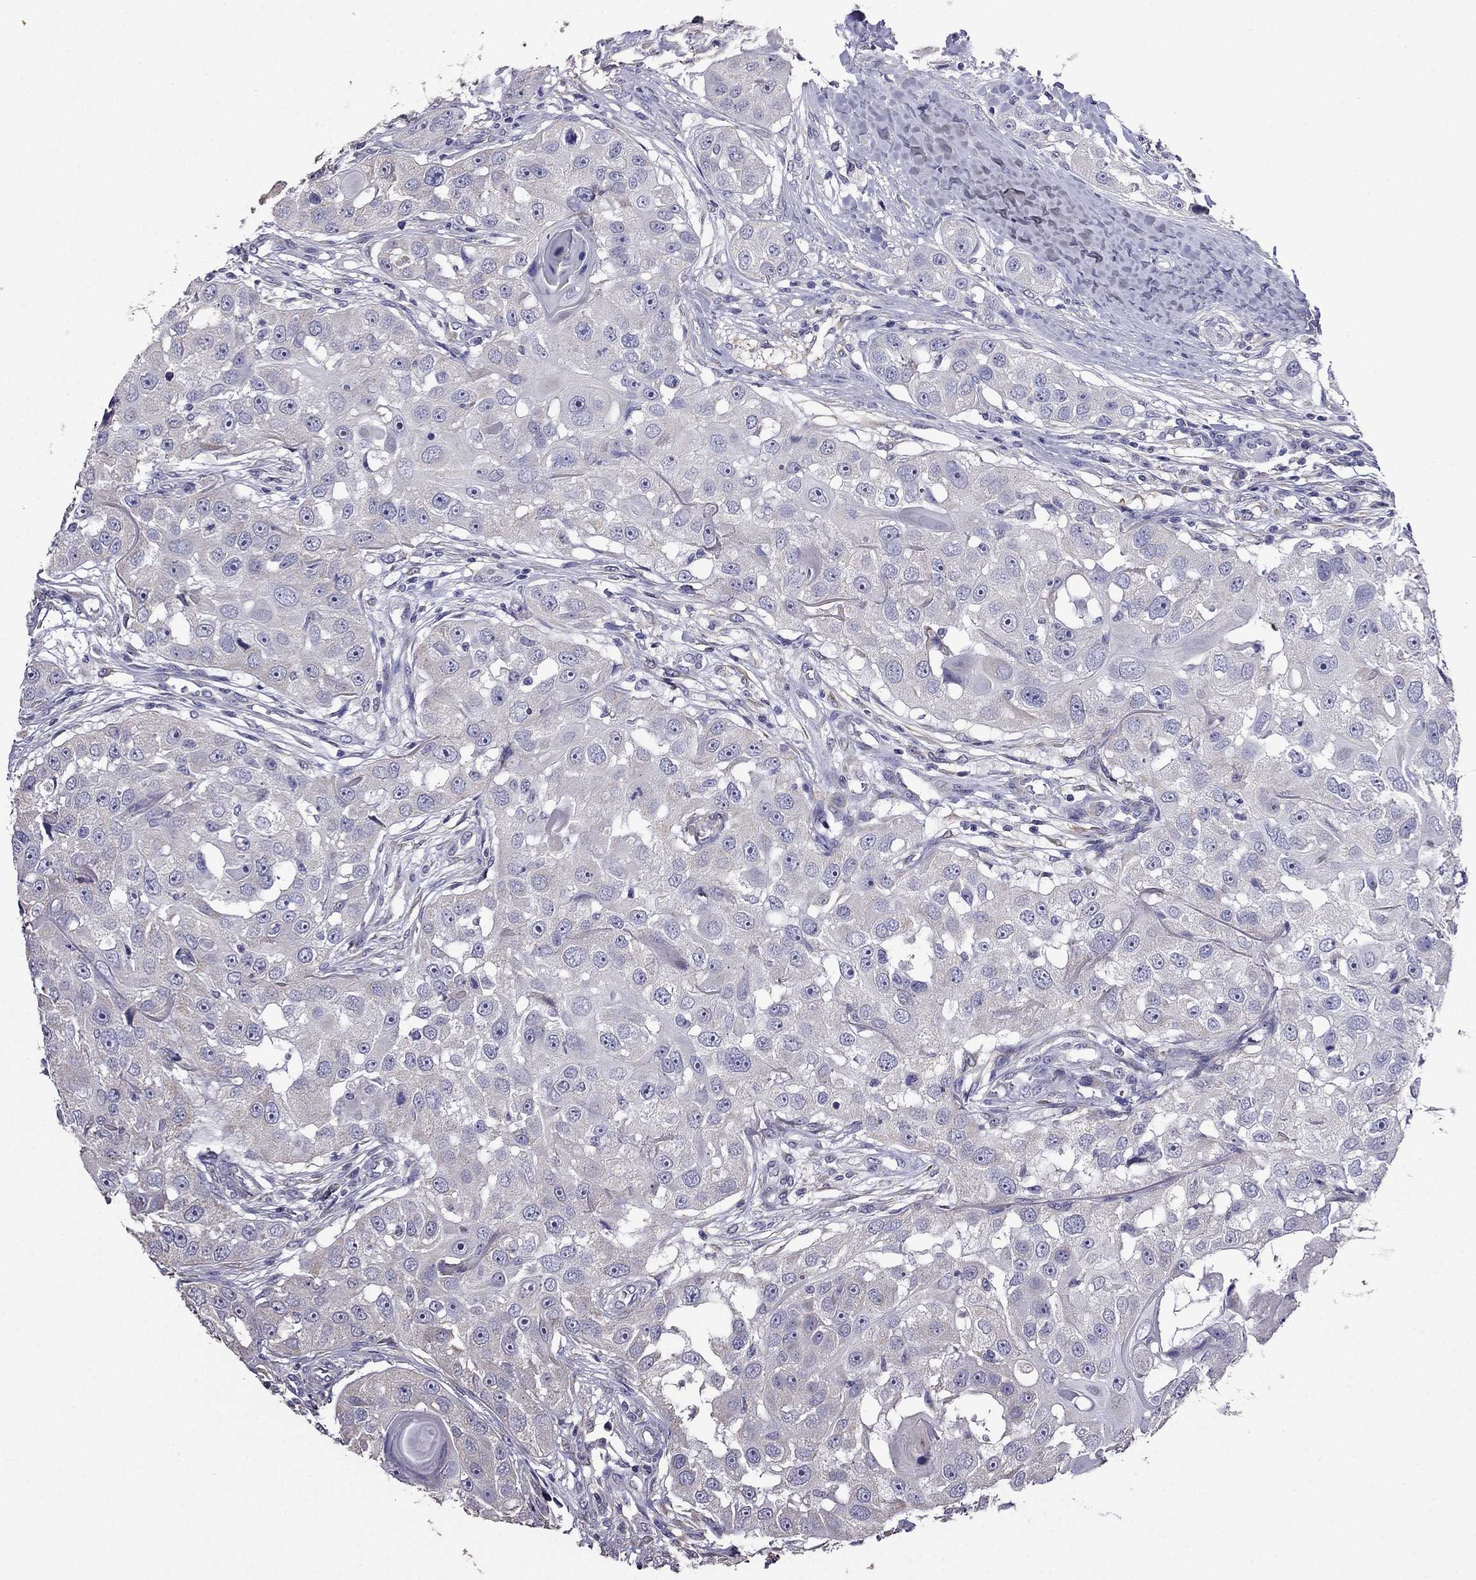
{"staining": {"intensity": "negative", "quantity": "none", "location": "none"}, "tissue": "head and neck cancer", "cell_type": "Tumor cells", "image_type": "cancer", "snomed": [{"axis": "morphology", "description": "Squamous cell carcinoma, NOS"}, {"axis": "topography", "description": "Head-Neck"}], "caption": "DAB (3,3'-diaminobenzidine) immunohistochemical staining of head and neck cancer reveals no significant positivity in tumor cells.", "gene": "AK5", "patient": {"sex": "male", "age": 51}}